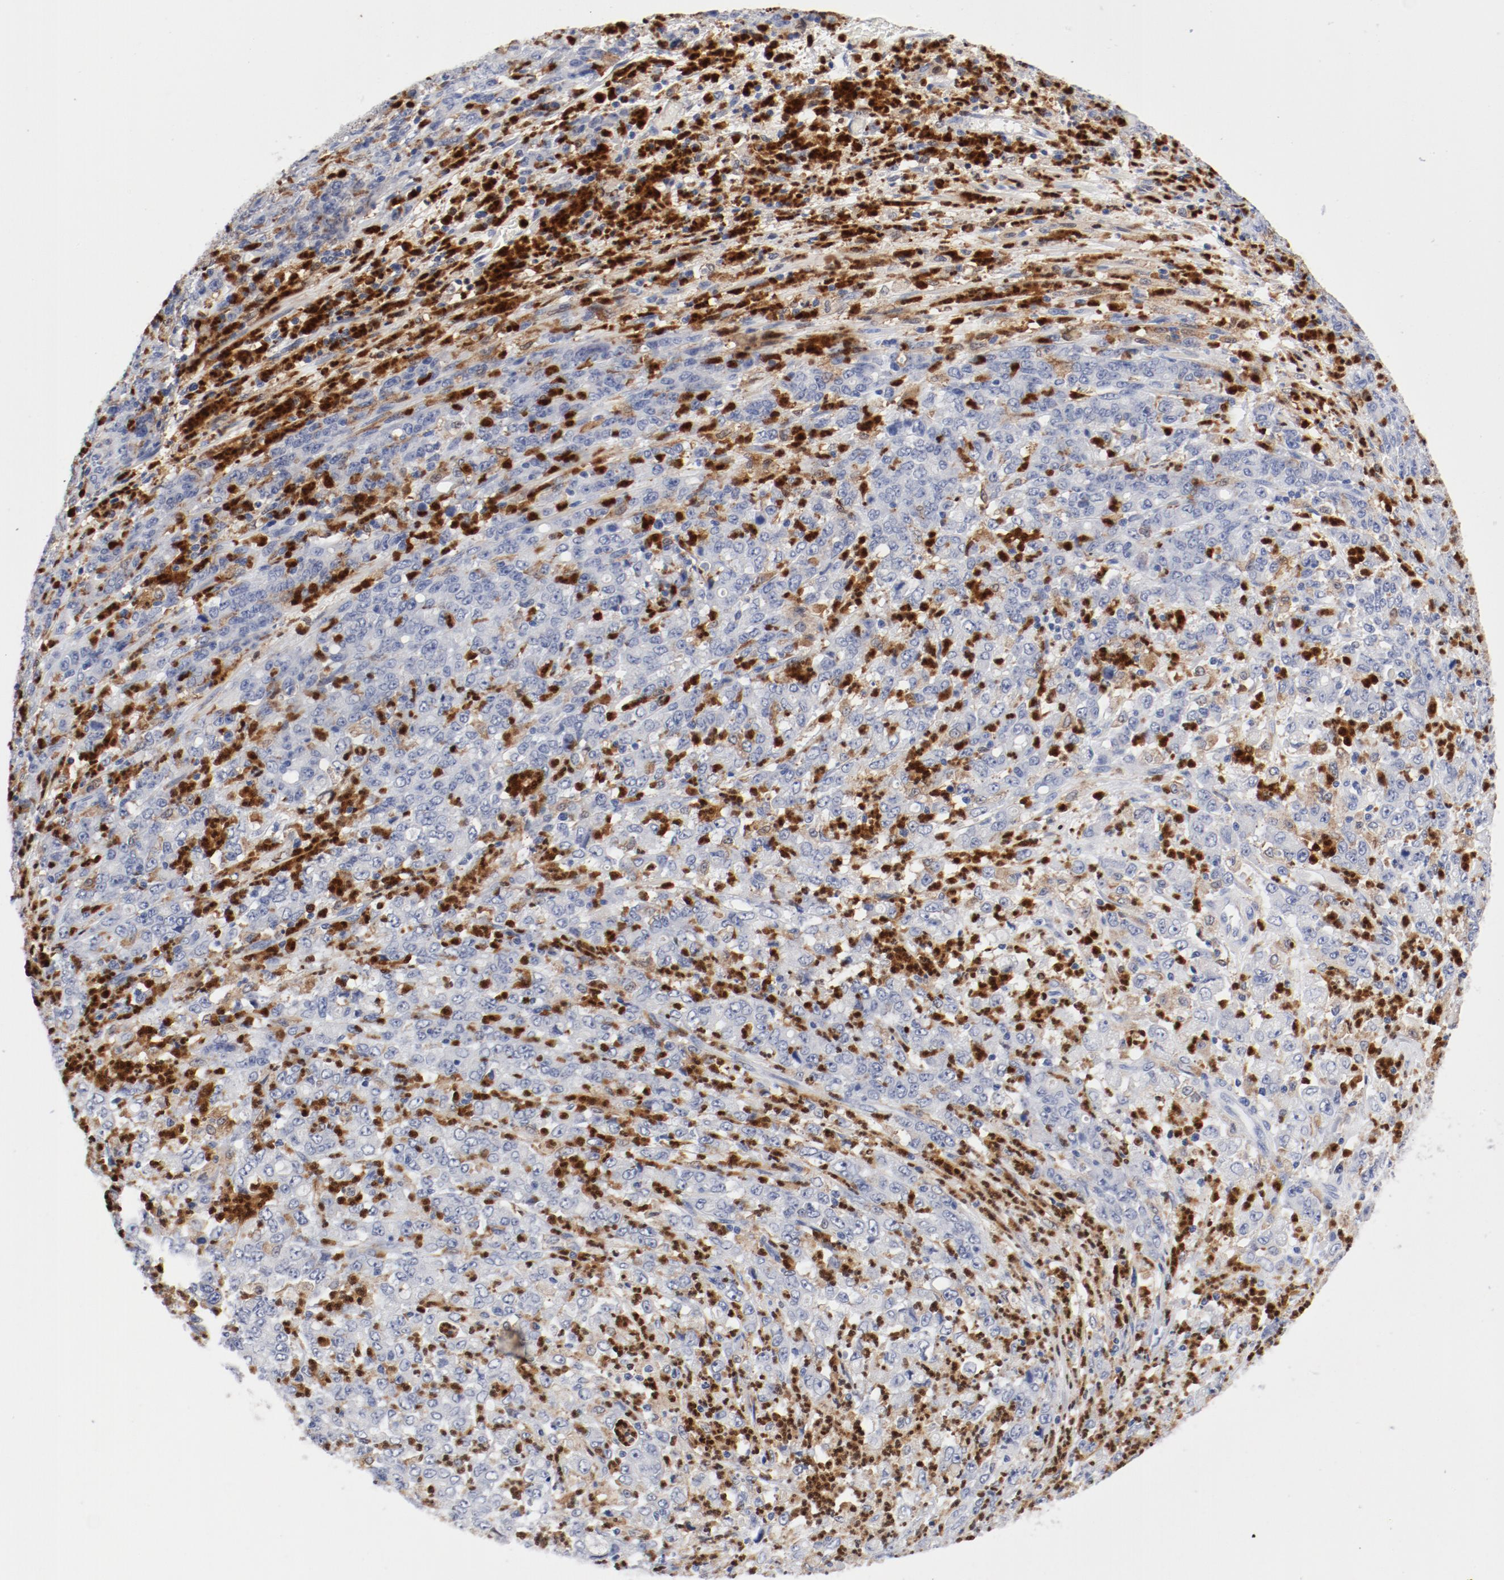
{"staining": {"intensity": "negative", "quantity": "none", "location": "none"}, "tissue": "stomach cancer", "cell_type": "Tumor cells", "image_type": "cancer", "snomed": [{"axis": "morphology", "description": "Adenocarcinoma, NOS"}, {"axis": "topography", "description": "Stomach, lower"}], "caption": "Tumor cells show no significant expression in adenocarcinoma (stomach).", "gene": "NCF1", "patient": {"sex": "female", "age": 71}}